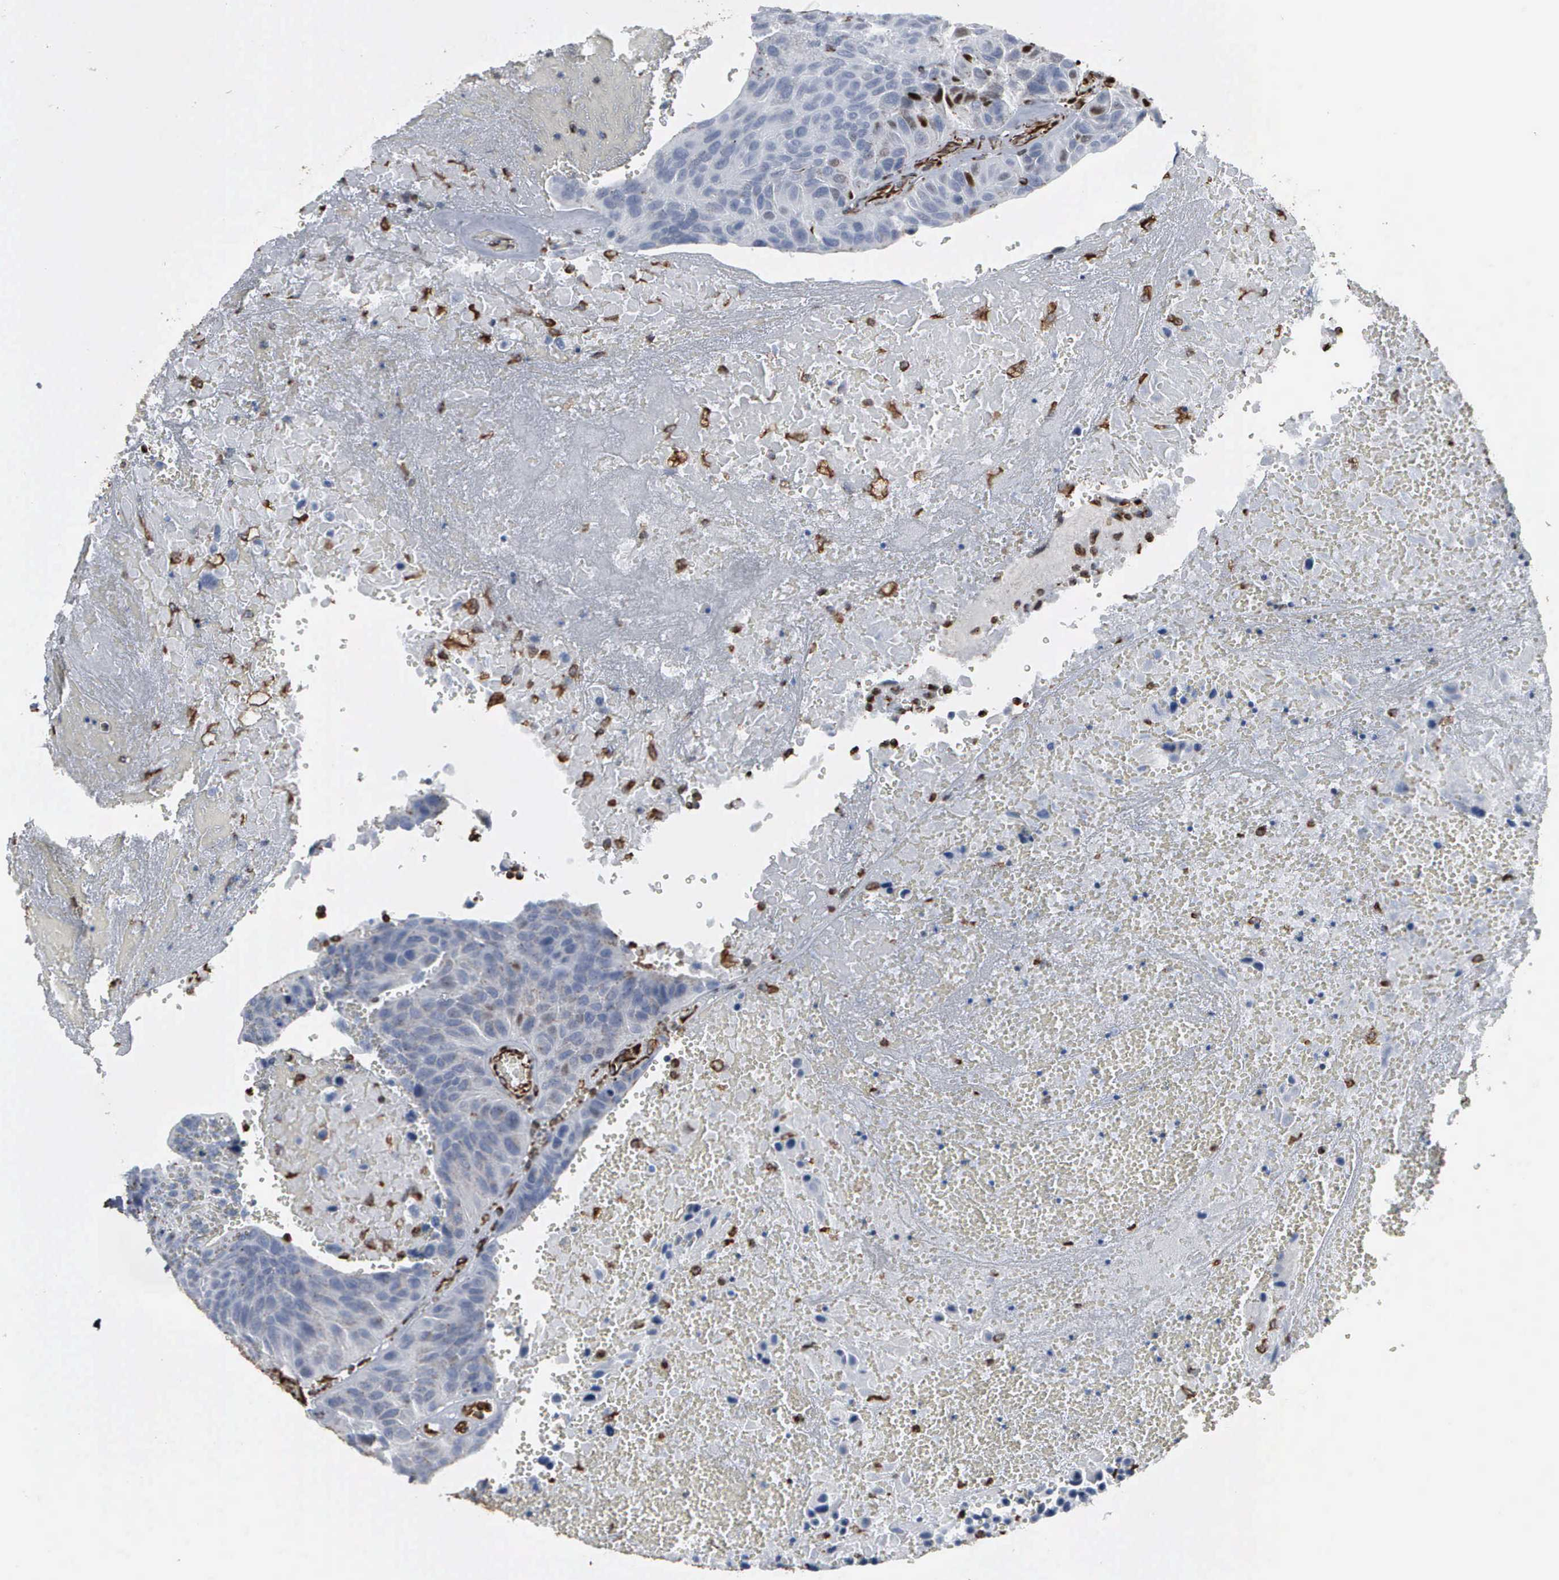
{"staining": {"intensity": "moderate", "quantity": "<25%", "location": "nuclear"}, "tissue": "urothelial cancer", "cell_type": "Tumor cells", "image_type": "cancer", "snomed": [{"axis": "morphology", "description": "Urothelial carcinoma, High grade"}, {"axis": "topography", "description": "Urinary bladder"}], "caption": "This is an image of immunohistochemistry staining of urothelial carcinoma (high-grade), which shows moderate staining in the nuclear of tumor cells.", "gene": "CCNE1", "patient": {"sex": "male", "age": 66}}